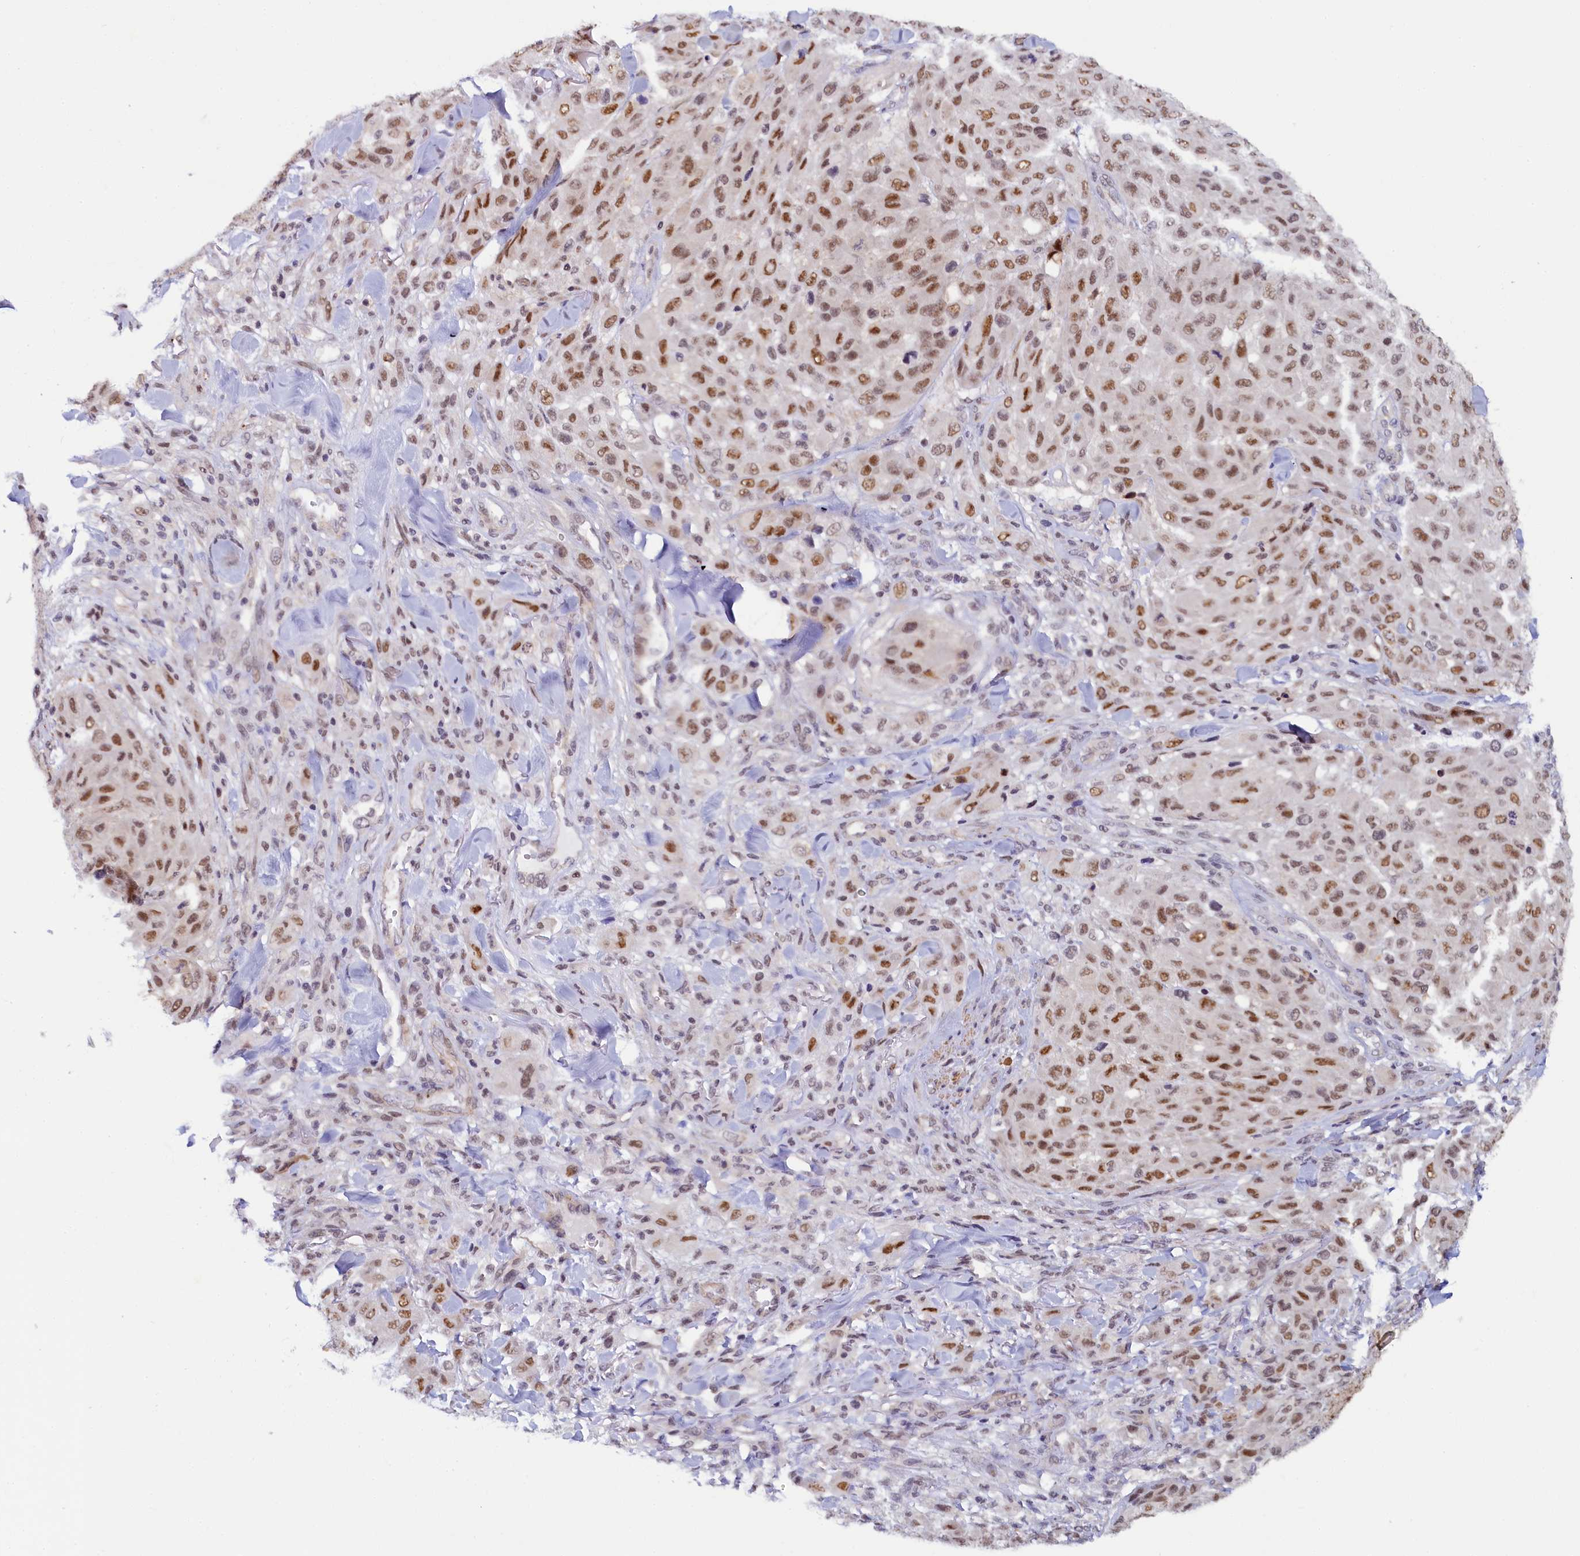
{"staining": {"intensity": "moderate", "quantity": ">75%", "location": "nuclear"}, "tissue": "melanoma", "cell_type": "Tumor cells", "image_type": "cancer", "snomed": [{"axis": "morphology", "description": "Malignant melanoma, Metastatic site"}, {"axis": "topography", "description": "Skin"}], "caption": "Immunohistochemistry (IHC) of malignant melanoma (metastatic site) demonstrates medium levels of moderate nuclear expression in approximately >75% of tumor cells.", "gene": "INTS14", "patient": {"sex": "female", "age": 81}}